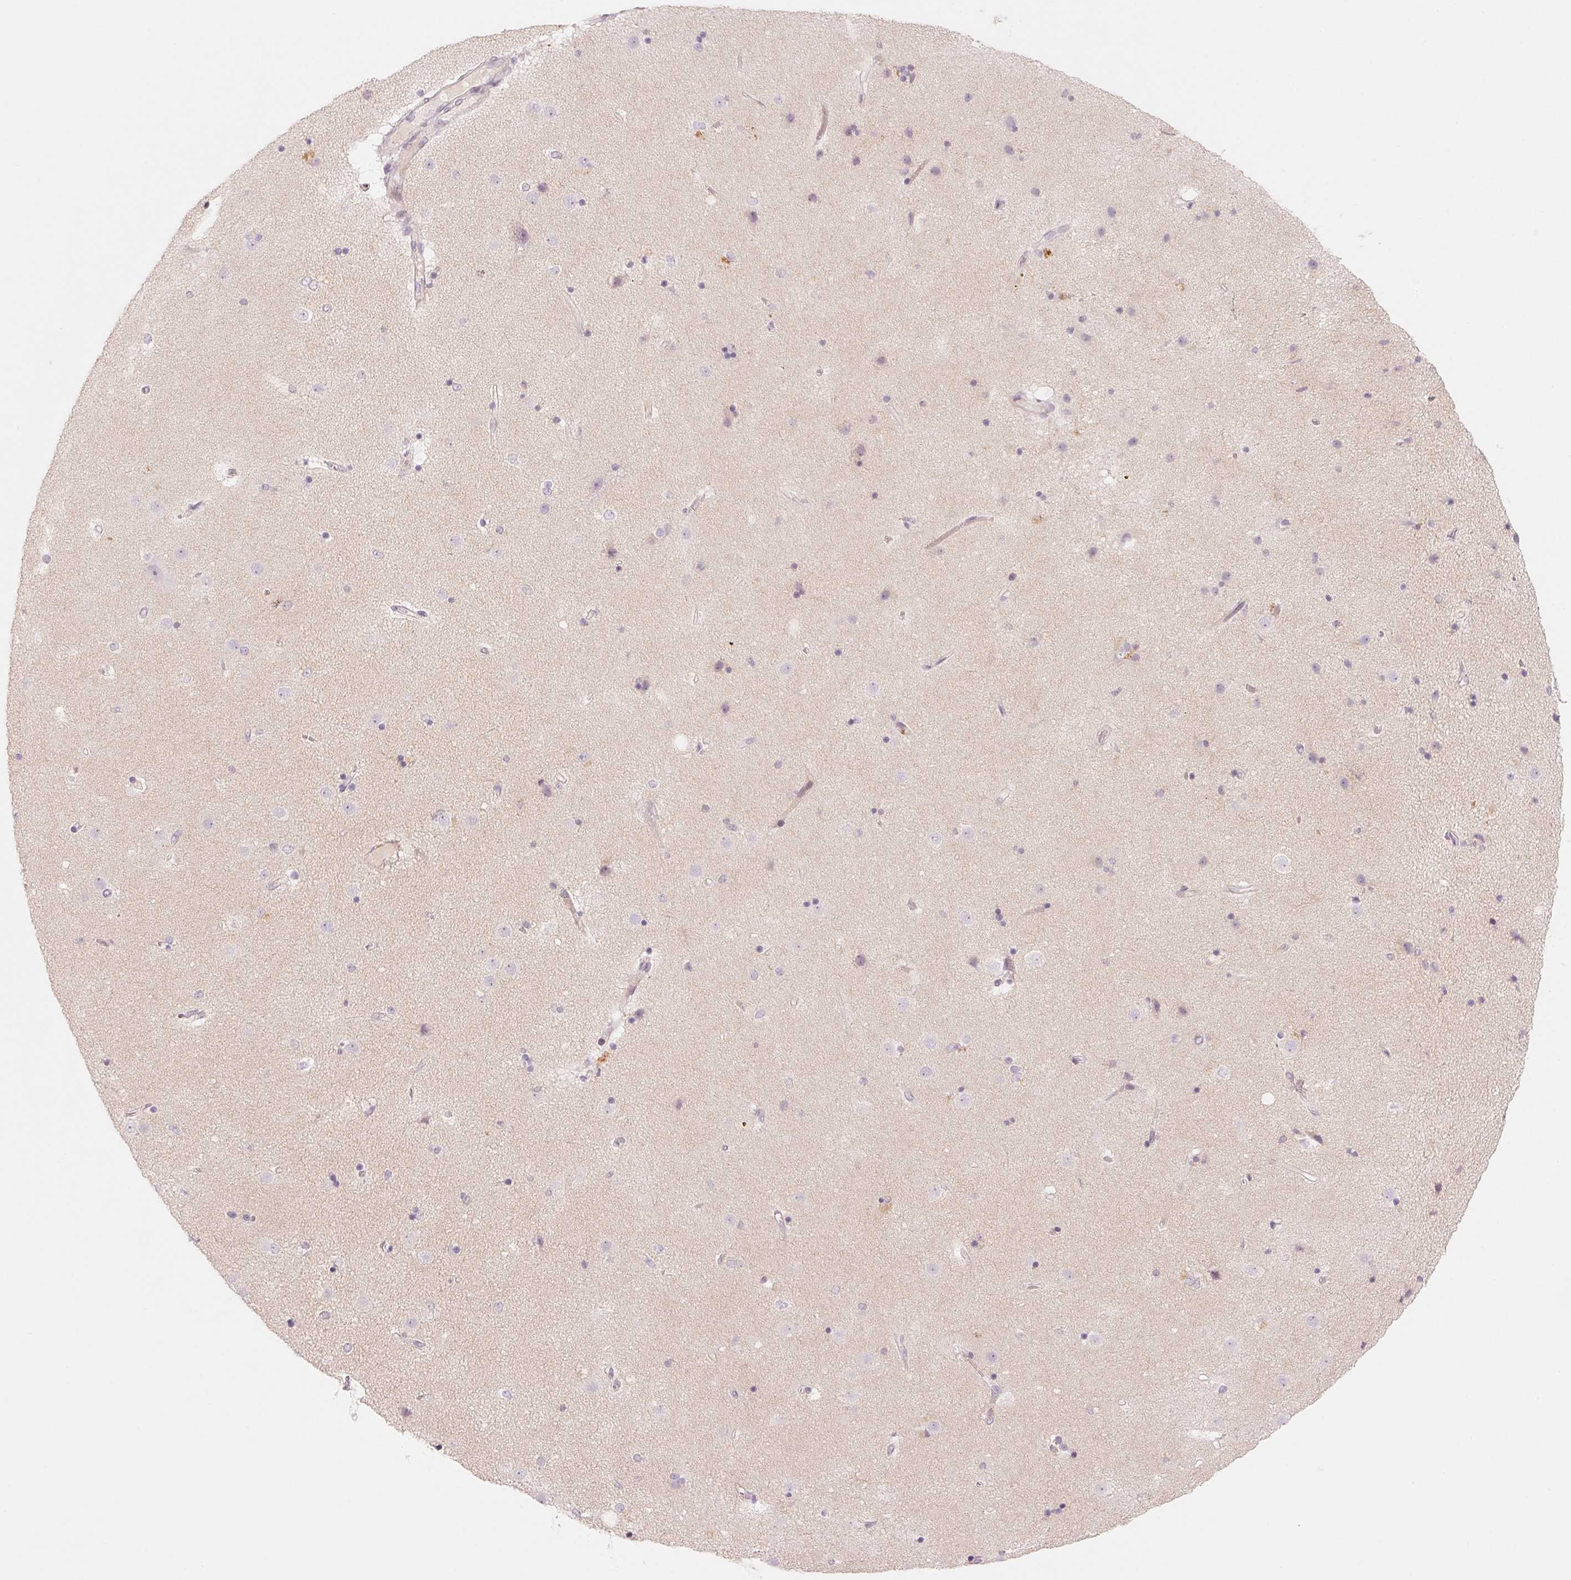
{"staining": {"intensity": "negative", "quantity": "none", "location": "none"}, "tissue": "caudate", "cell_type": "Glial cells", "image_type": "normal", "snomed": [{"axis": "morphology", "description": "Normal tissue, NOS"}, {"axis": "topography", "description": "Lateral ventricle wall"}], "caption": "Micrograph shows no protein staining in glial cells of unremarkable caudate. (DAB IHC with hematoxylin counter stain).", "gene": "SLC17A4", "patient": {"sex": "female", "age": 71}}